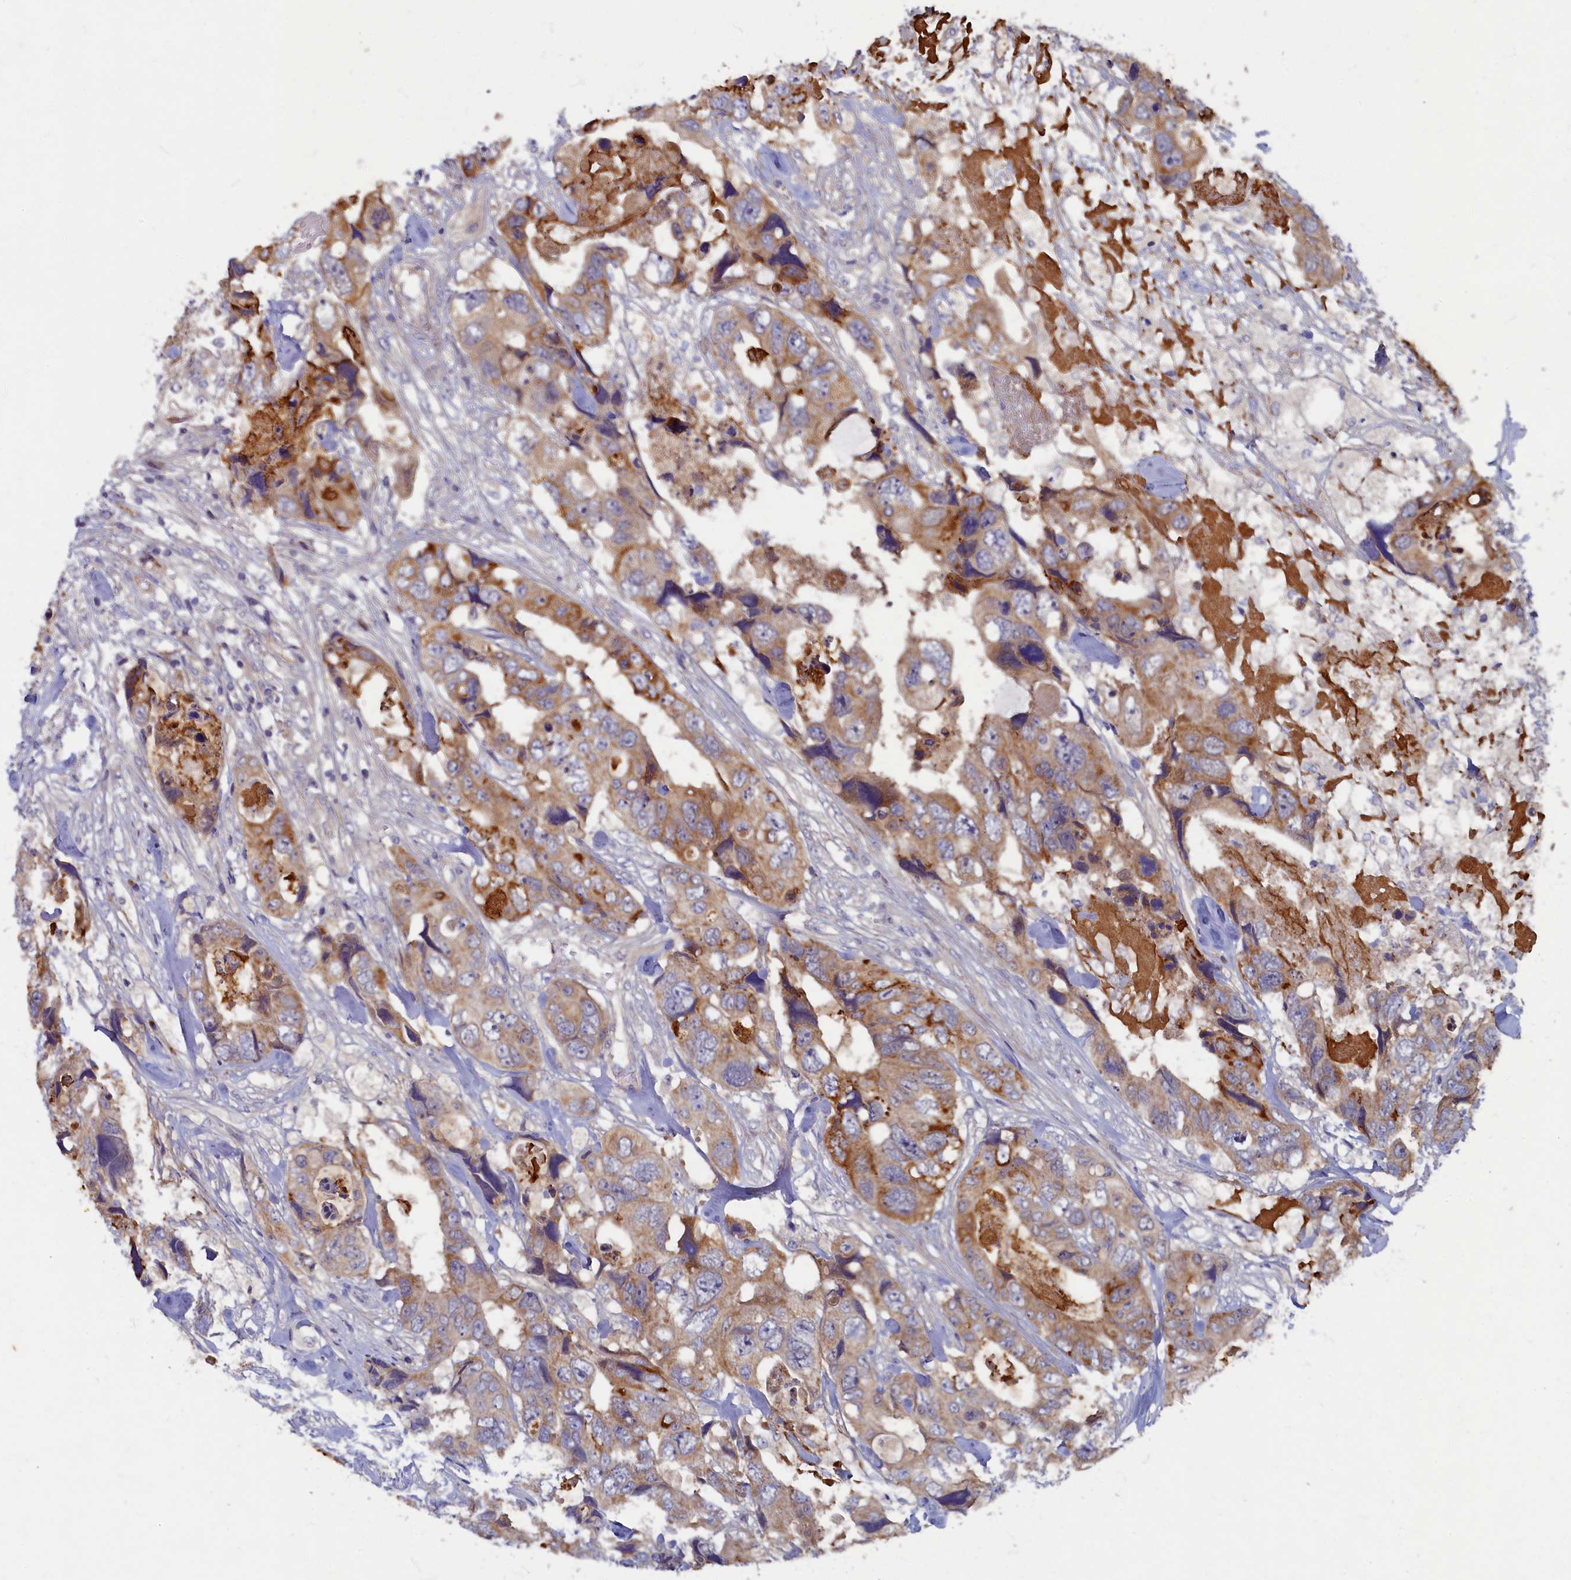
{"staining": {"intensity": "moderate", "quantity": "25%-75%", "location": "cytoplasmic/membranous"}, "tissue": "colorectal cancer", "cell_type": "Tumor cells", "image_type": "cancer", "snomed": [{"axis": "morphology", "description": "Adenocarcinoma, NOS"}, {"axis": "topography", "description": "Rectum"}], "caption": "Immunohistochemistry image of neoplastic tissue: human colorectal cancer stained using immunohistochemistry demonstrates medium levels of moderate protein expression localized specifically in the cytoplasmic/membranous of tumor cells, appearing as a cytoplasmic/membranous brown color.", "gene": "WDR59", "patient": {"sex": "male", "age": 57}}